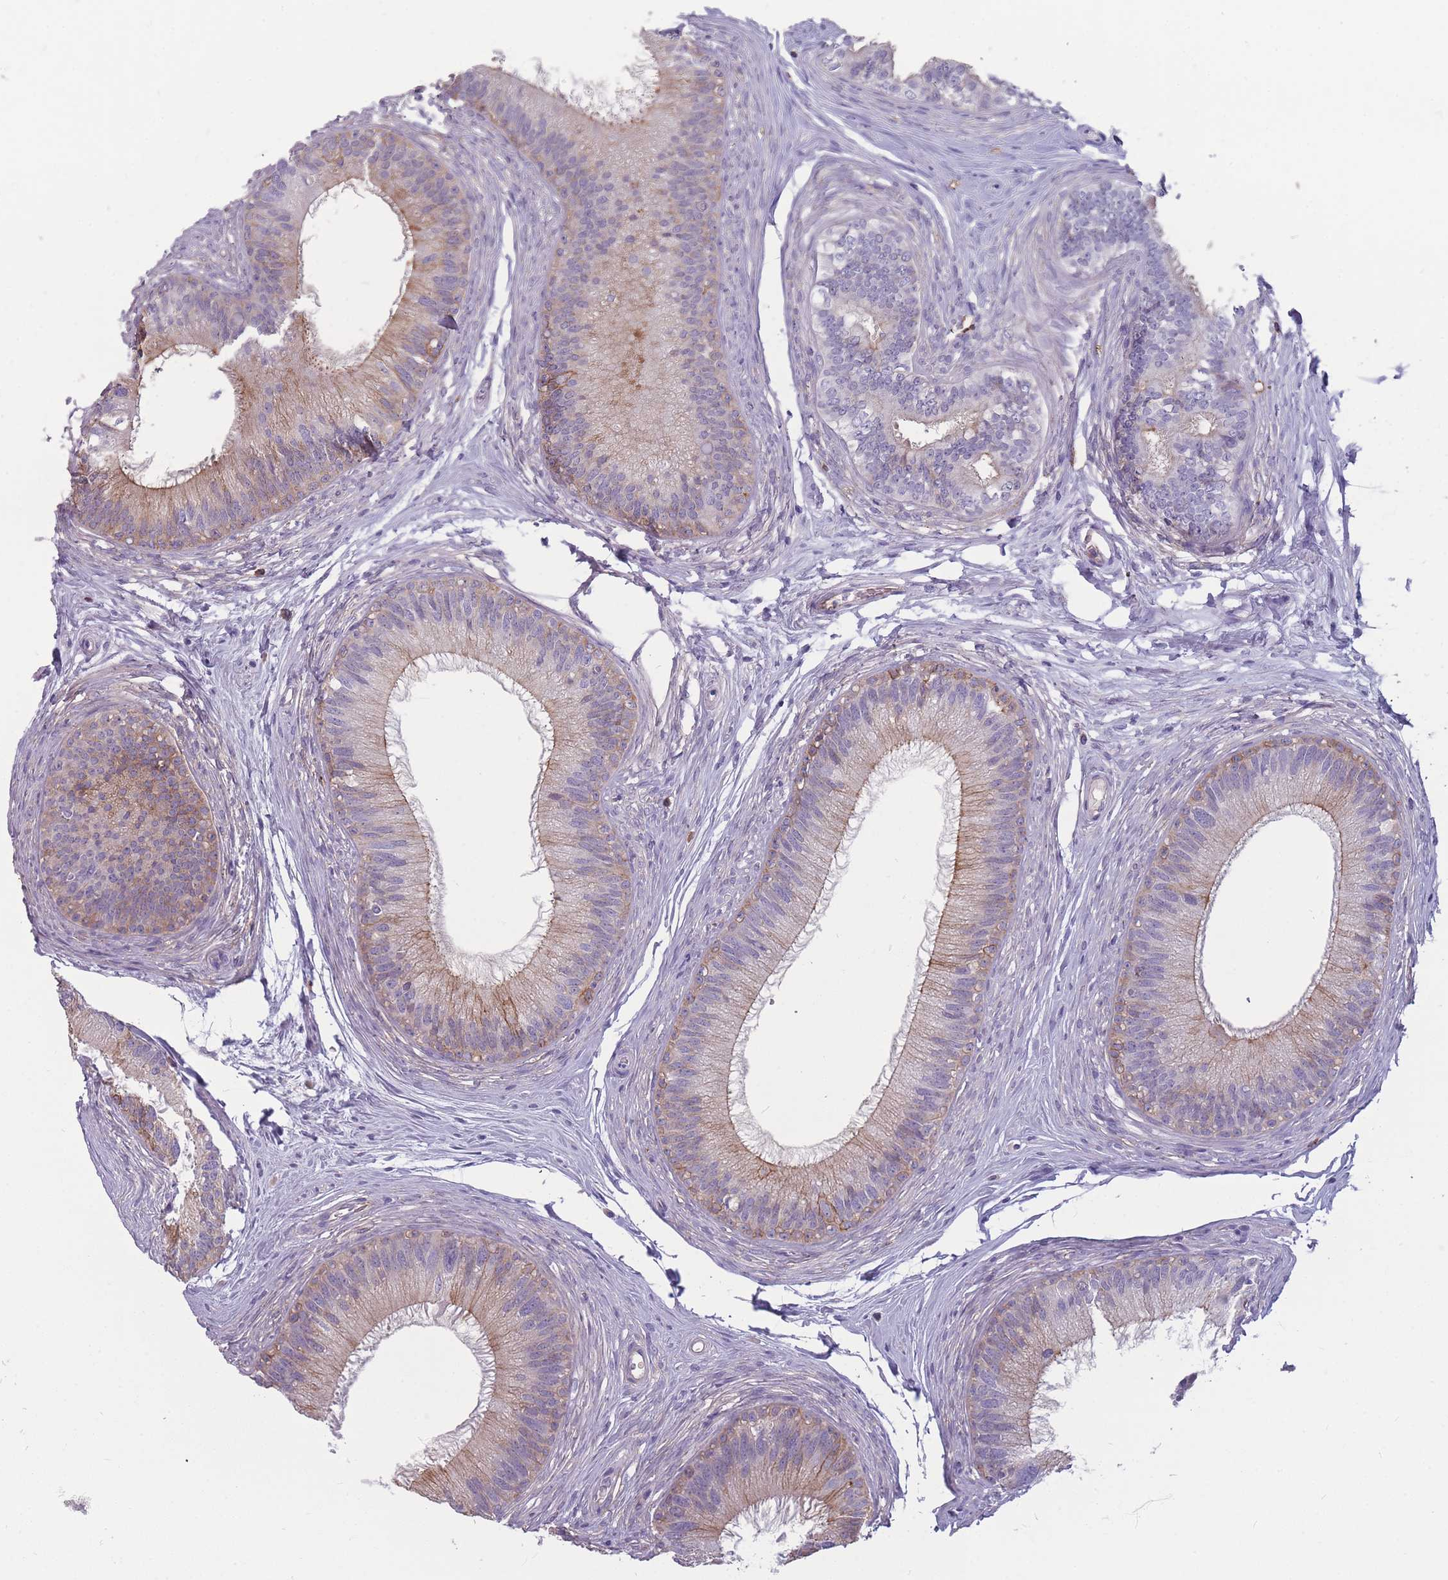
{"staining": {"intensity": "weak", "quantity": "25%-75%", "location": "cytoplasmic/membranous"}, "tissue": "epididymis", "cell_type": "Glandular cells", "image_type": "normal", "snomed": [{"axis": "morphology", "description": "Normal tissue, NOS"}, {"axis": "topography", "description": "Epididymis"}], "caption": "IHC micrograph of benign epididymis stained for a protein (brown), which displays low levels of weak cytoplasmic/membranous expression in approximately 25%-75% of glandular cells.", "gene": "GNA11", "patient": {"sex": "male", "age": 27}}